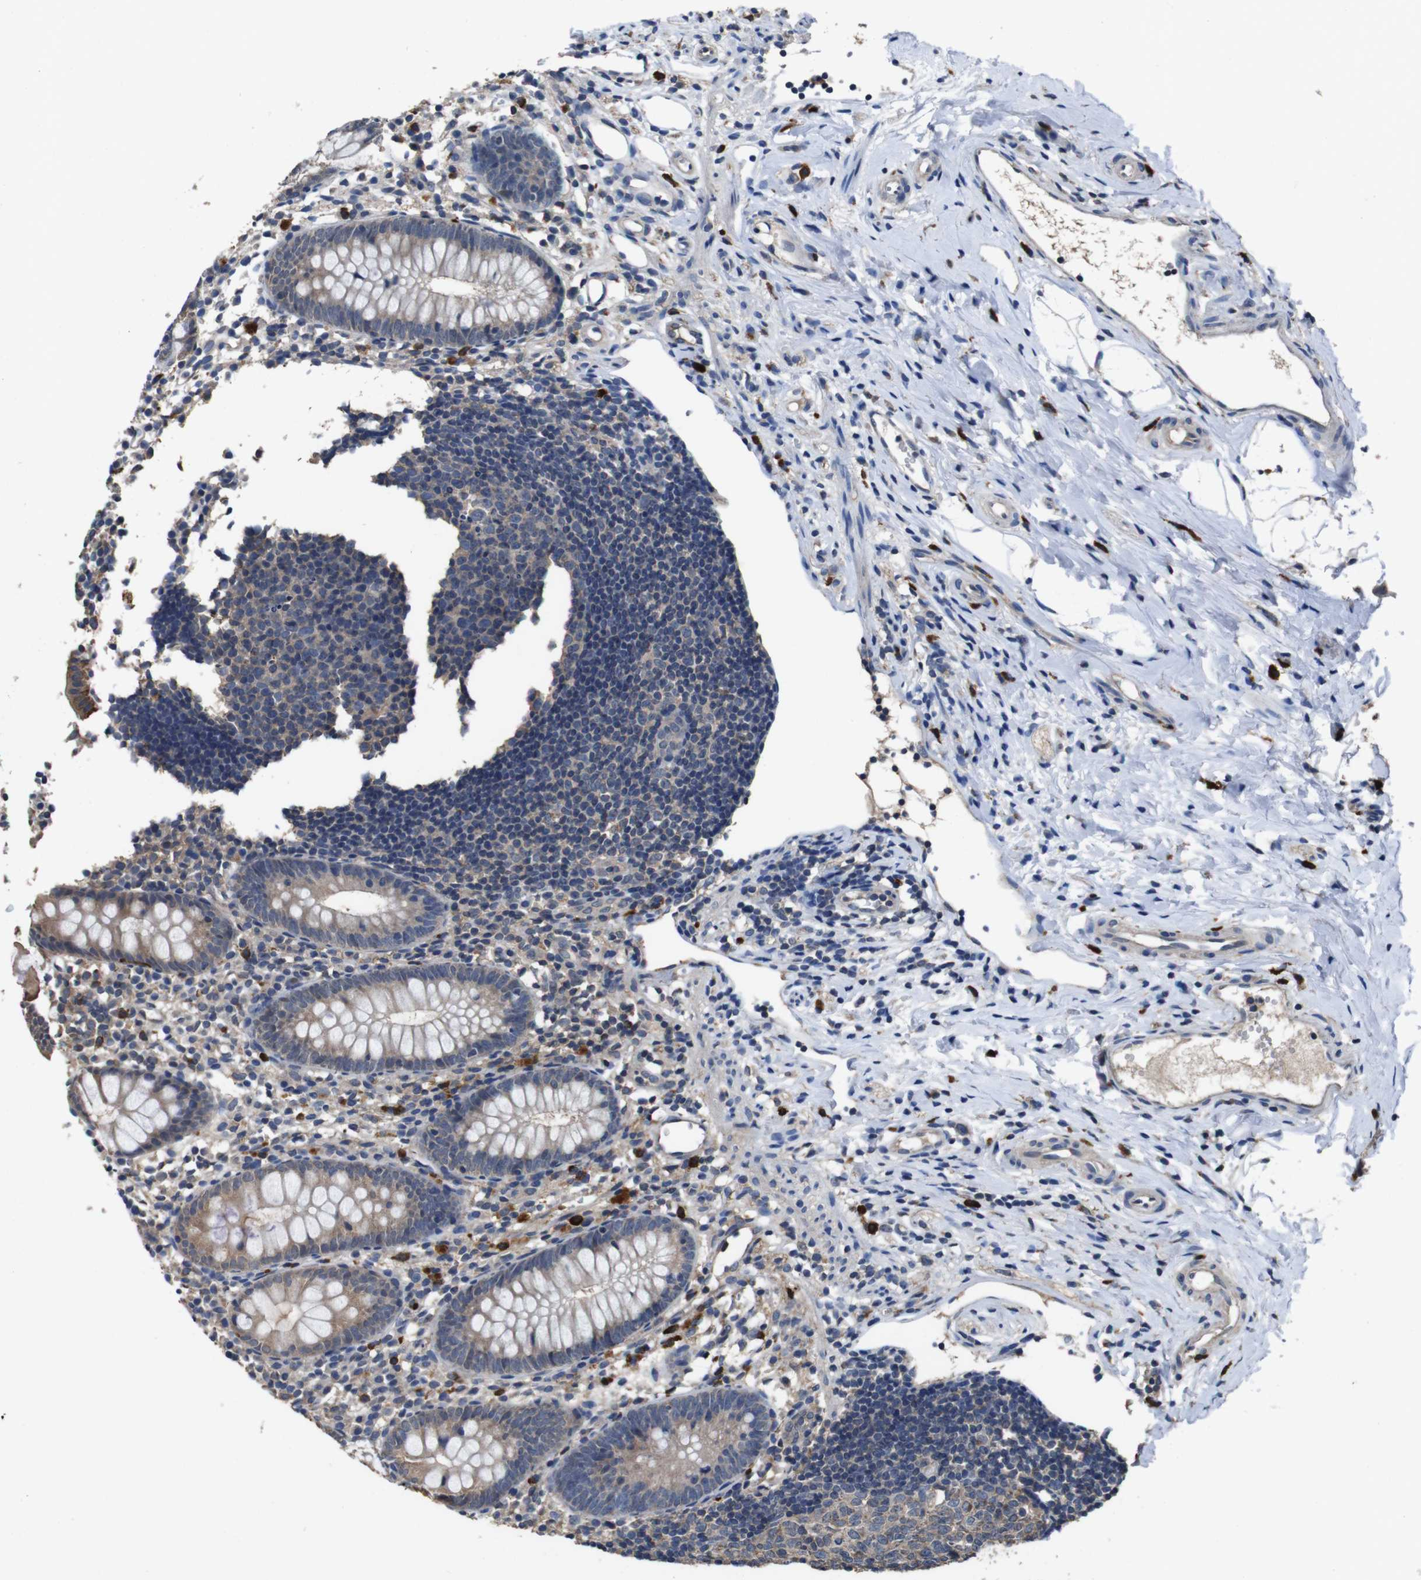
{"staining": {"intensity": "weak", "quantity": "<25%", "location": "cytoplasmic/membranous"}, "tissue": "appendix", "cell_type": "Glandular cells", "image_type": "normal", "snomed": [{"axis": "morphology", "description": "Normal tissue, NOS"}, {"axis": "topography", "description": "Appendix"}], "caption": "Immunohistochemical staining of benign appendix demonstrates no significant expression in glandular cells. (IHC, brightfield microscopy, high magnification).", "gene": "GLIPR1", "patient": {"sex": "female", "age": 20}}